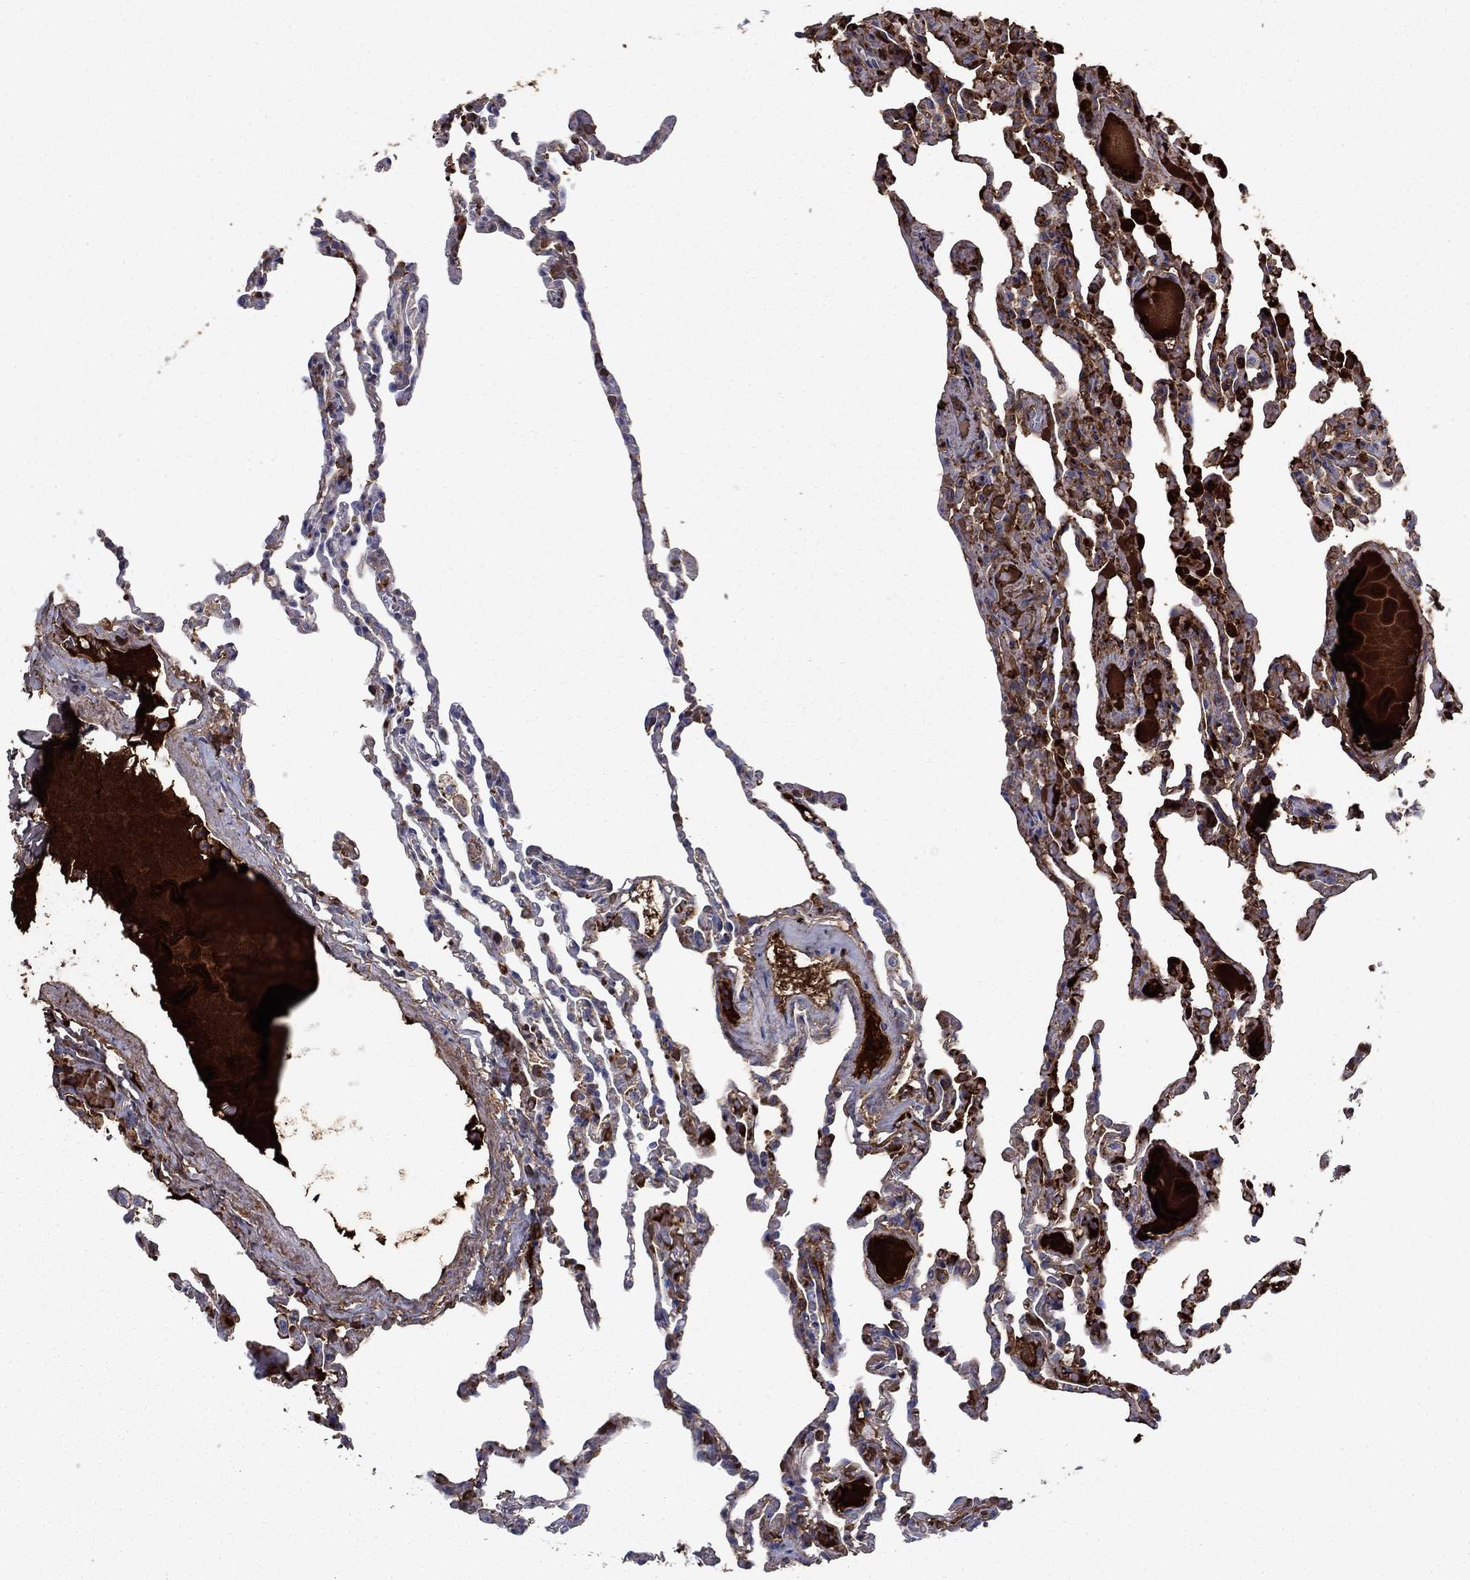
{"staining": {"intensity": "negative", "quantity": "none", "location": "none"}, "tissue": "lung", "cell_type": "Alveolar cells", "image_type": "normal", "snomed": [{"axis": "morphology", "description": "Normal tissue, NOS"}, {"axis": "topography", "description": "Lung"}], "caption": "Immunohistochemistry (IHC) of normal lung displays no positivity in alveolar cells. (DAB immunohistochemistry (IHC), high magnification).", "gene": "HPX", "patient": {"sex": "female", "age": 43}}